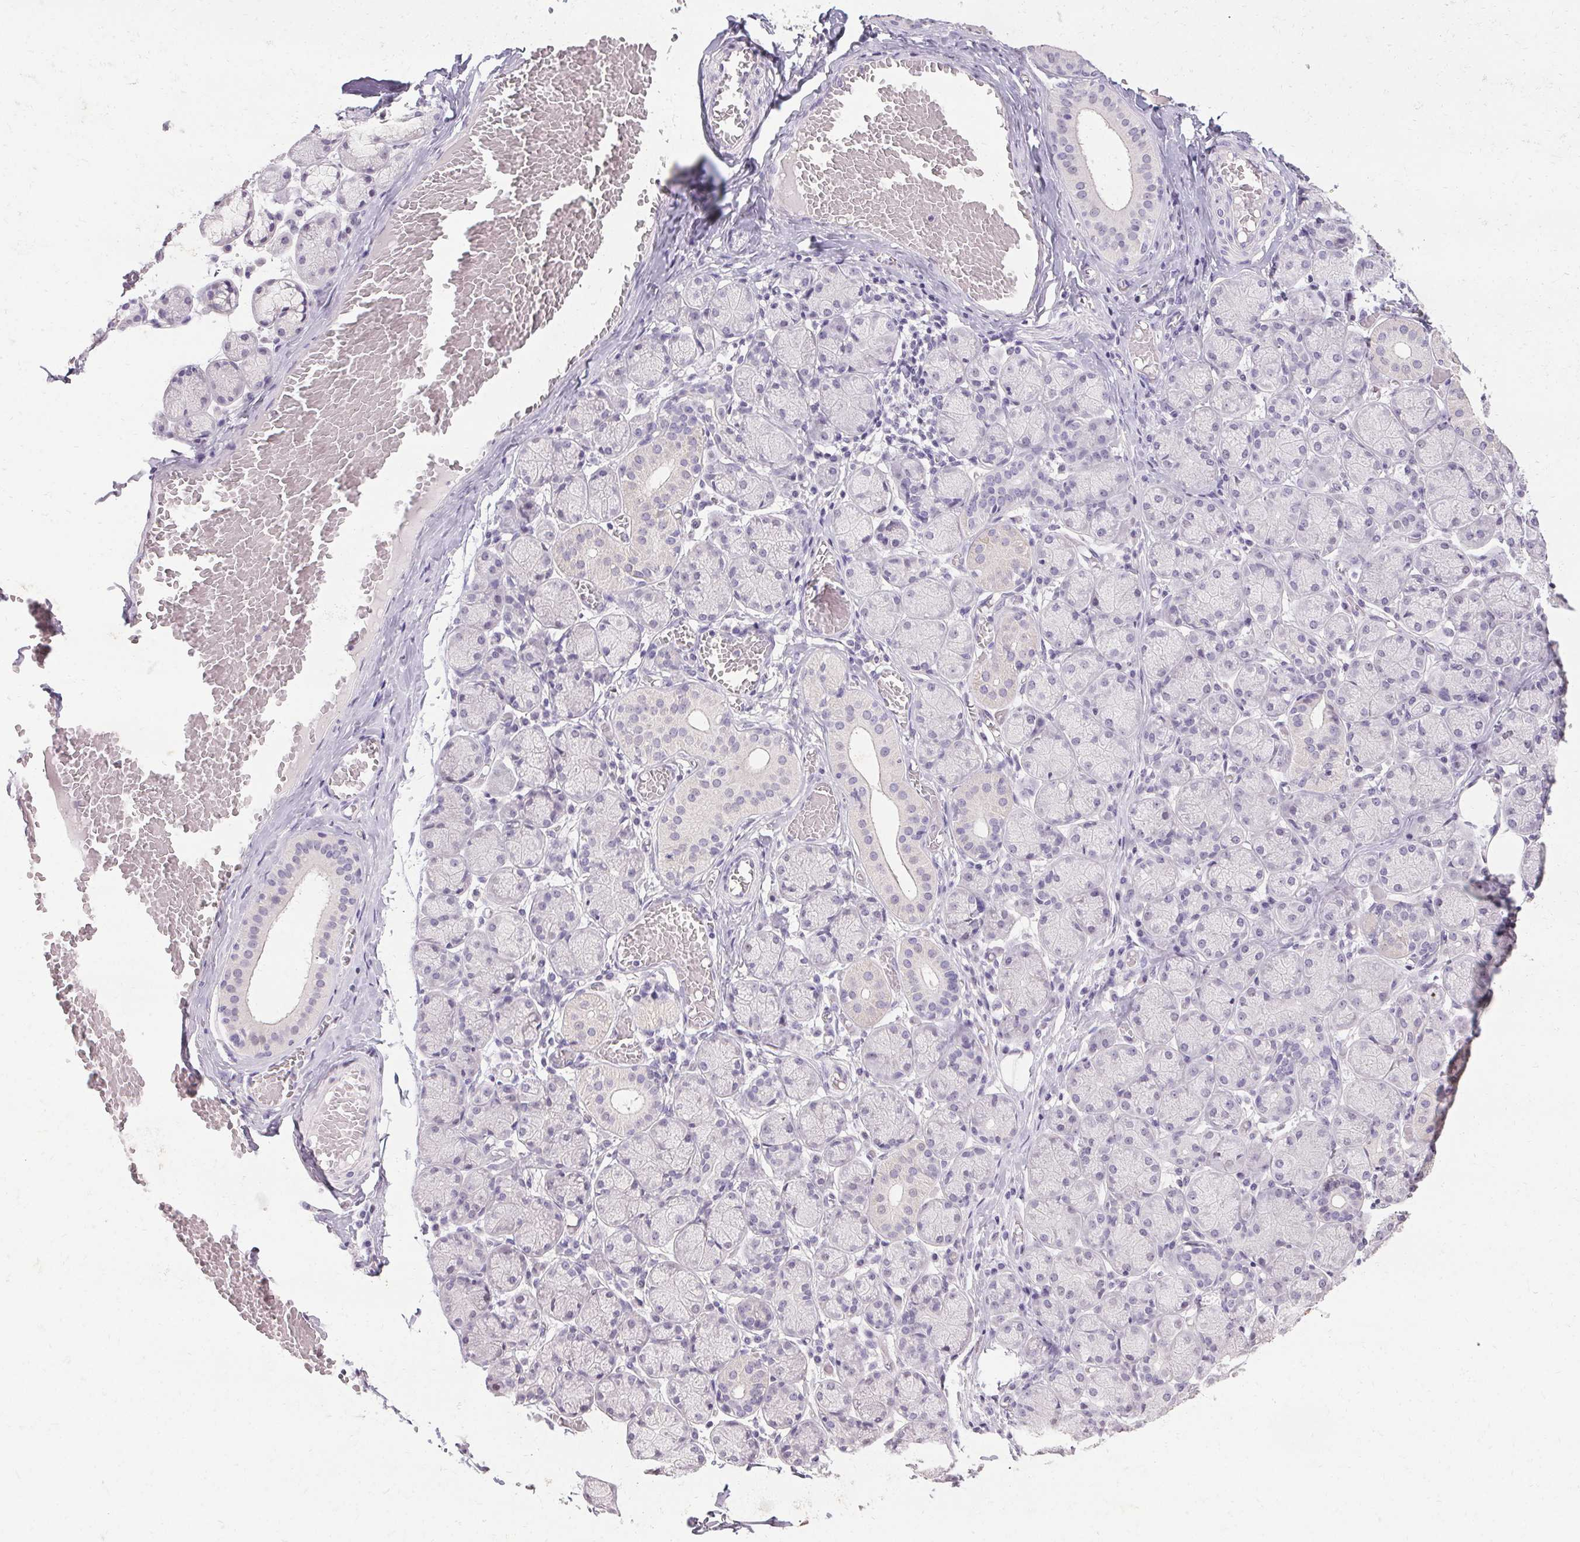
{"staining": {"intensity": "negative", "quantity": "none", "location": "none"}, "tissue": "salivary gland", "cell_type": "Glandular cells", "image_type": "normal", "snomed": [{"axis": "morphology", "description": "Normal tissue, NOS"}, {"axis": "topography", "description": "Salivary gland"}], "caption": "Immunohistochemistry of normal salivary gland demonstrates no positivity in glandular cells.", "gene": "PMEL", "patient": {"sex": "female", "age": 24}}